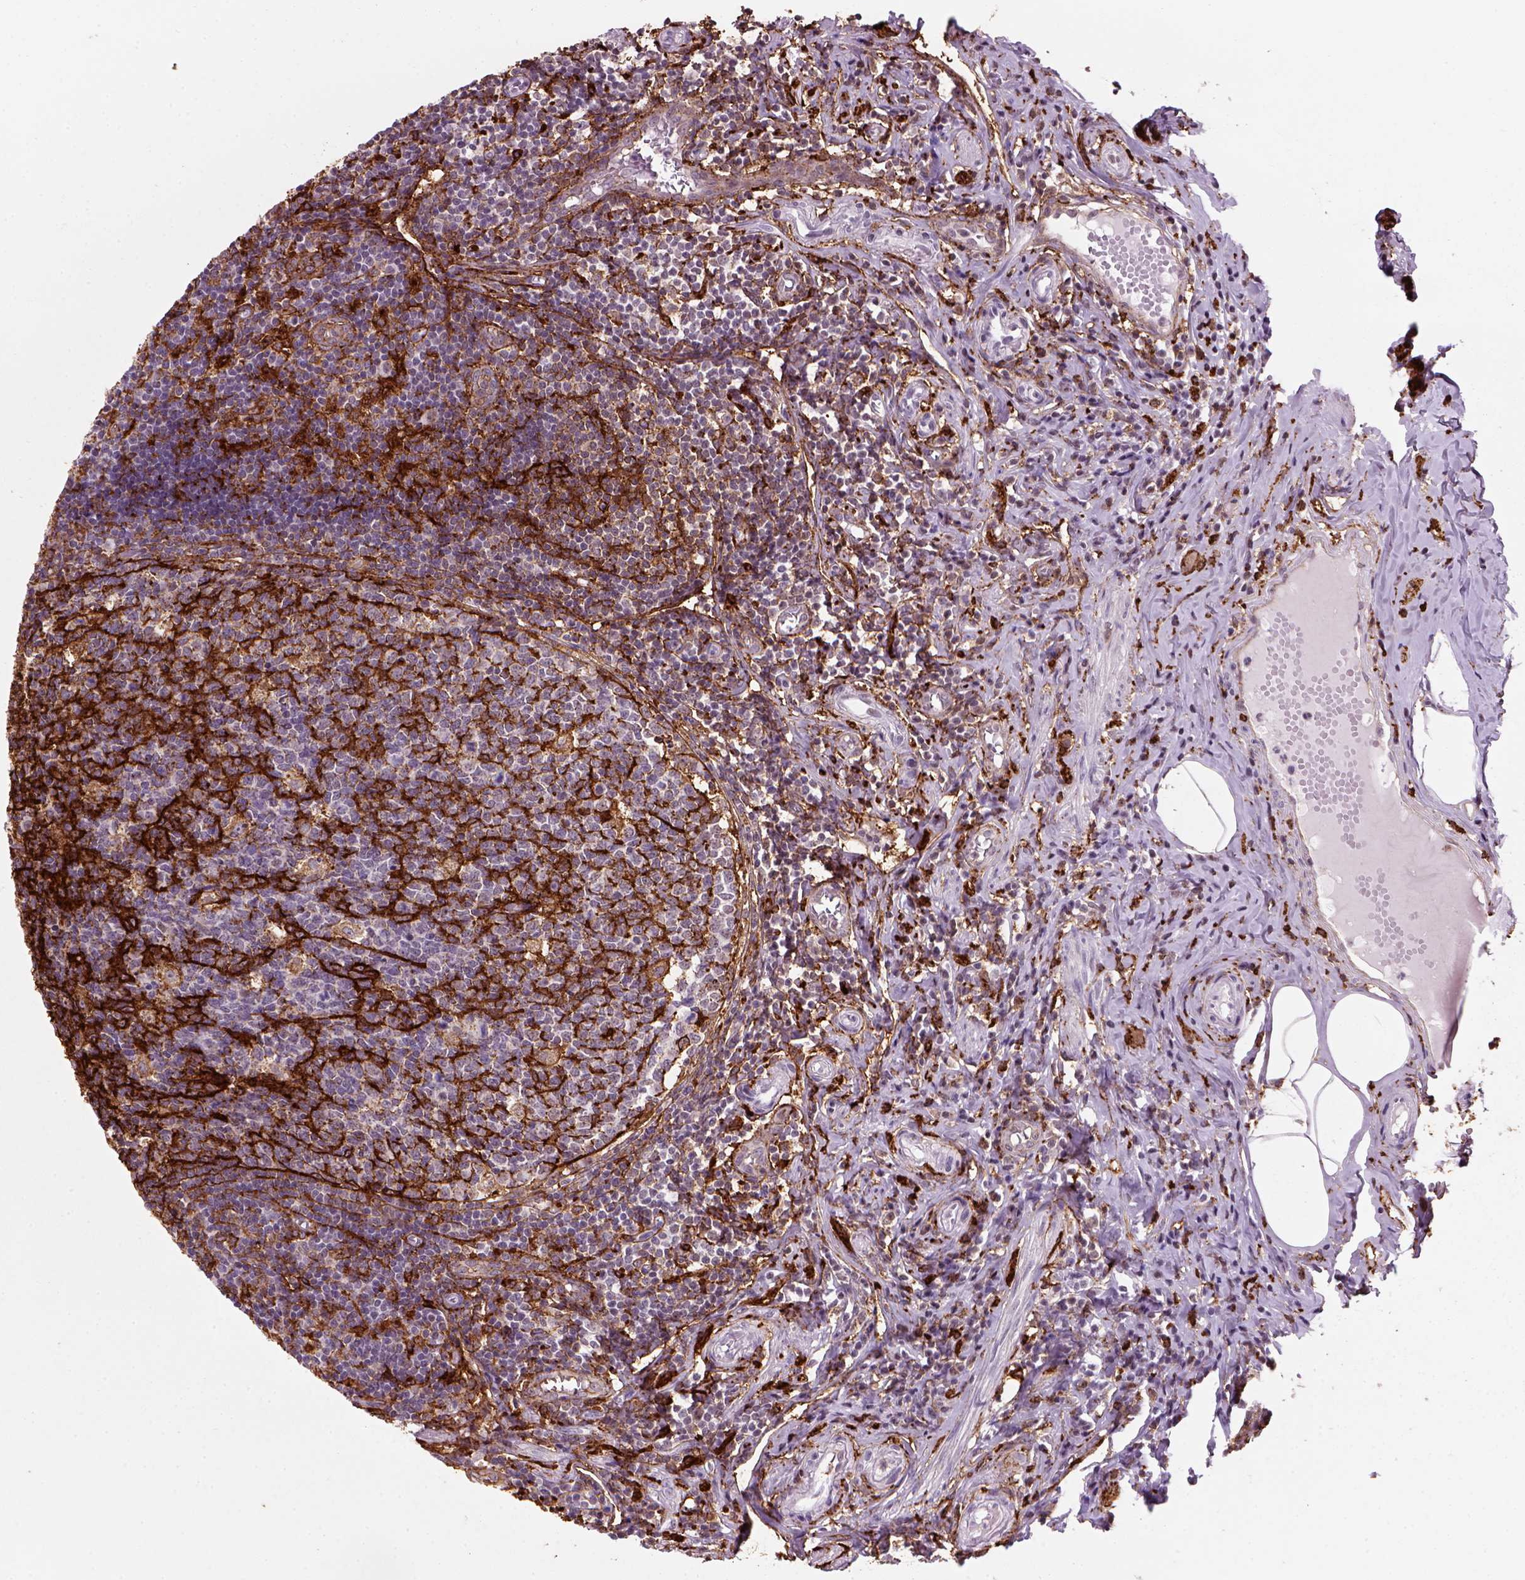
{"staining": {"intensity": "strong", "quantity": ">75%", "location": "cytoplasmic/membranous"}, "tissue": "appendix", "cell_type": "Glandular cells", "image_type": "normal", "snomed": [{"axis": "morphology", "description": "Normal tissue, NOS"}, {"axis": "topography", "description": "Appendix"}], "caption": "Immunohistochemical staining of benign appendix demonstrates high levels of strong cytoplasmic/membranous expression in about >75% of glandular cells.", "gene": "MARCKS", "patient": {"sex": "male", "age": 18}}